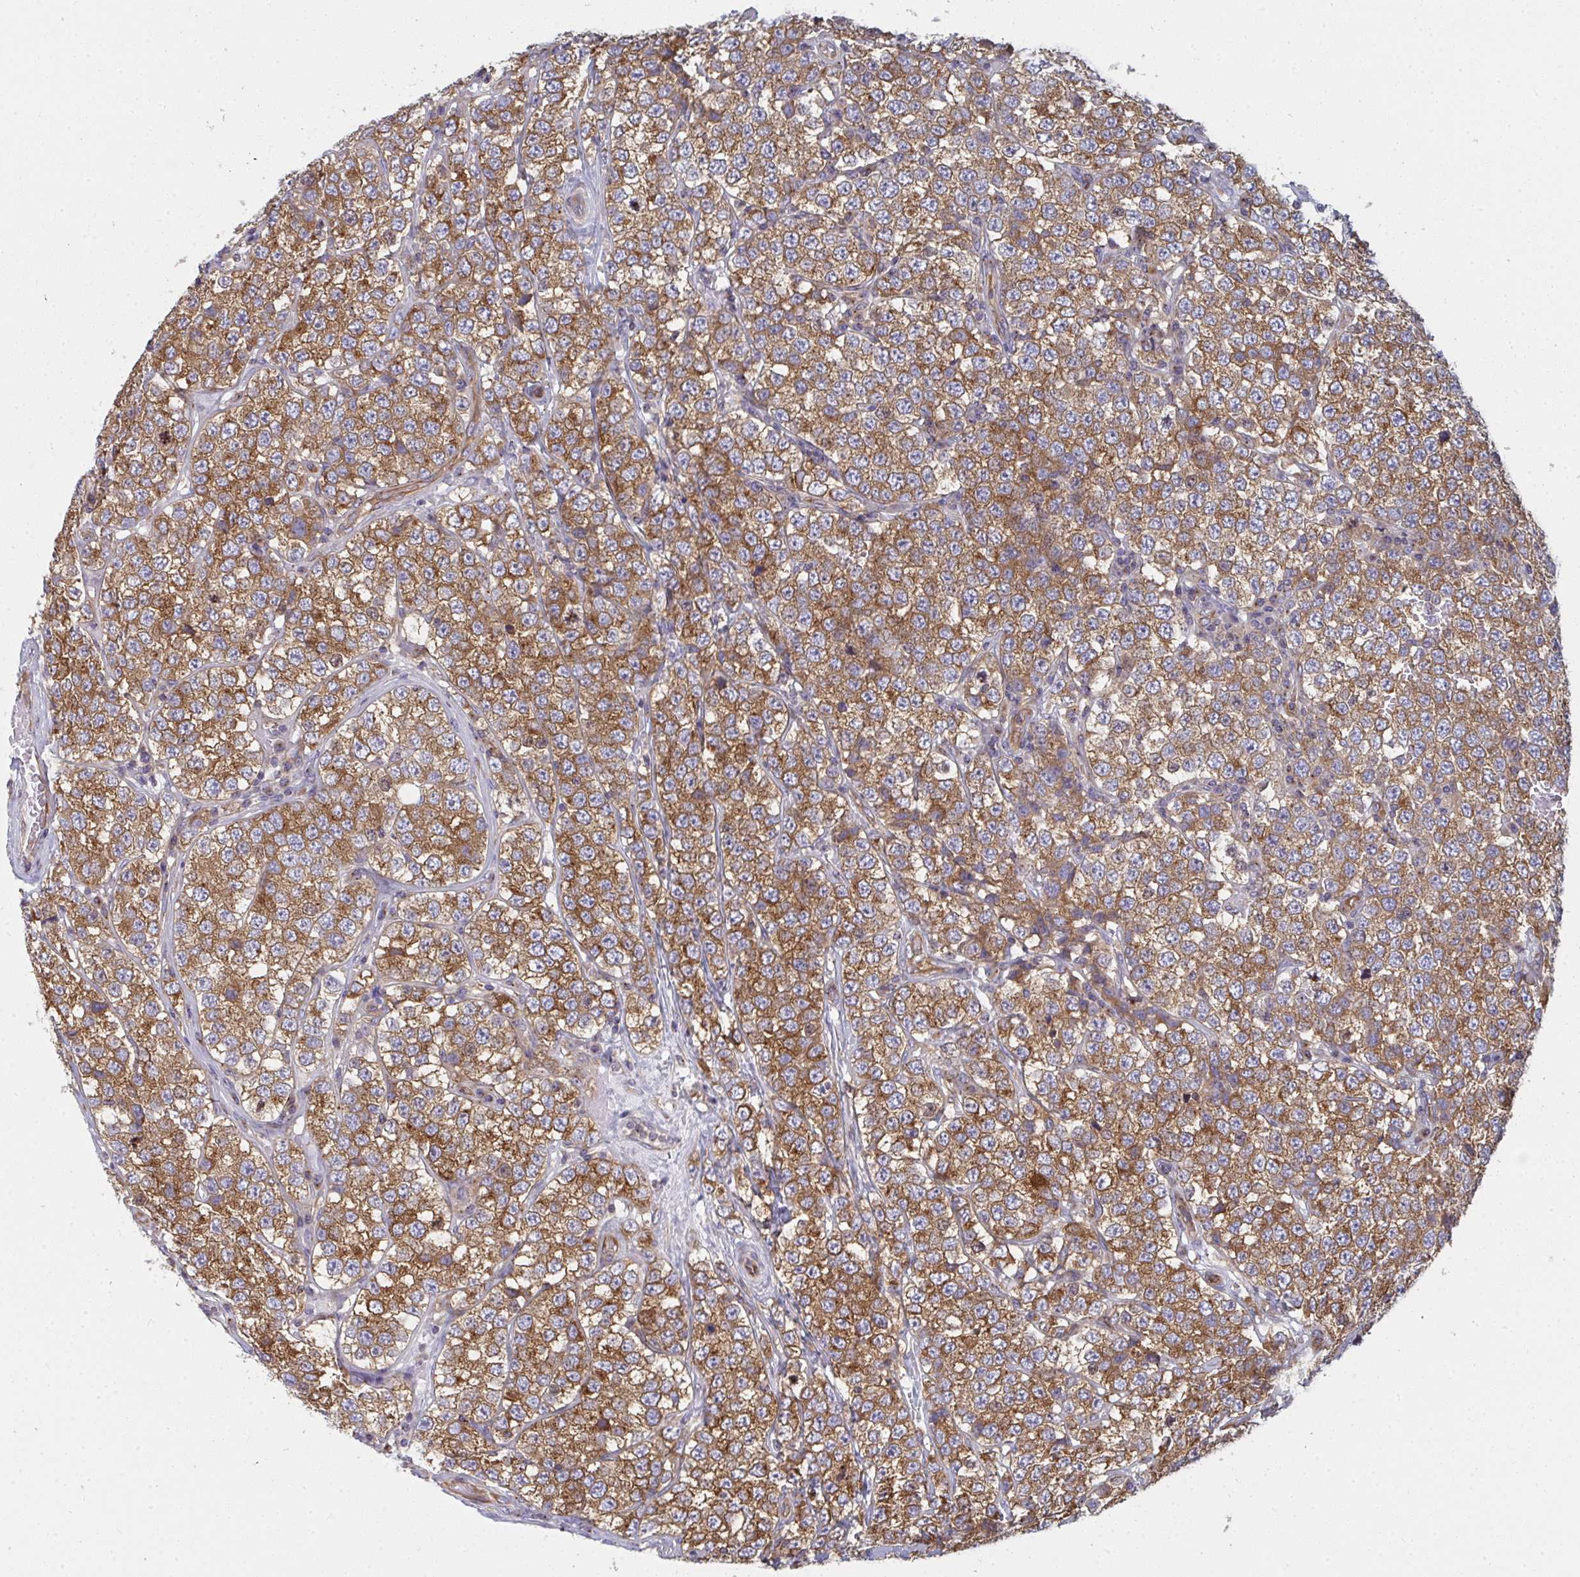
{"staining": {"intensity": "moderate", "quantity": ">75%", "location": "cytoplasmic/membranous"}, "tissue": "testis cancer", "cell_type": "Tumor cells", "image_type": "cancer", "snomed": [{"axis": "morphology", "description": "Seminoma, NOS"}, {"axis": "topography", "description": "Testis"}], "caption": "Protein staining displays moderate cytoplasmic/membranous staining in about >75% of tumor cells in testis seminoma. The staining is performed using DAB brown chromogen to label protein expression. The nuclei are counter-stained blue using hematoxylin.", "gene": "DYNC1I2", "patient": {"sex": "male", "age": 34}}